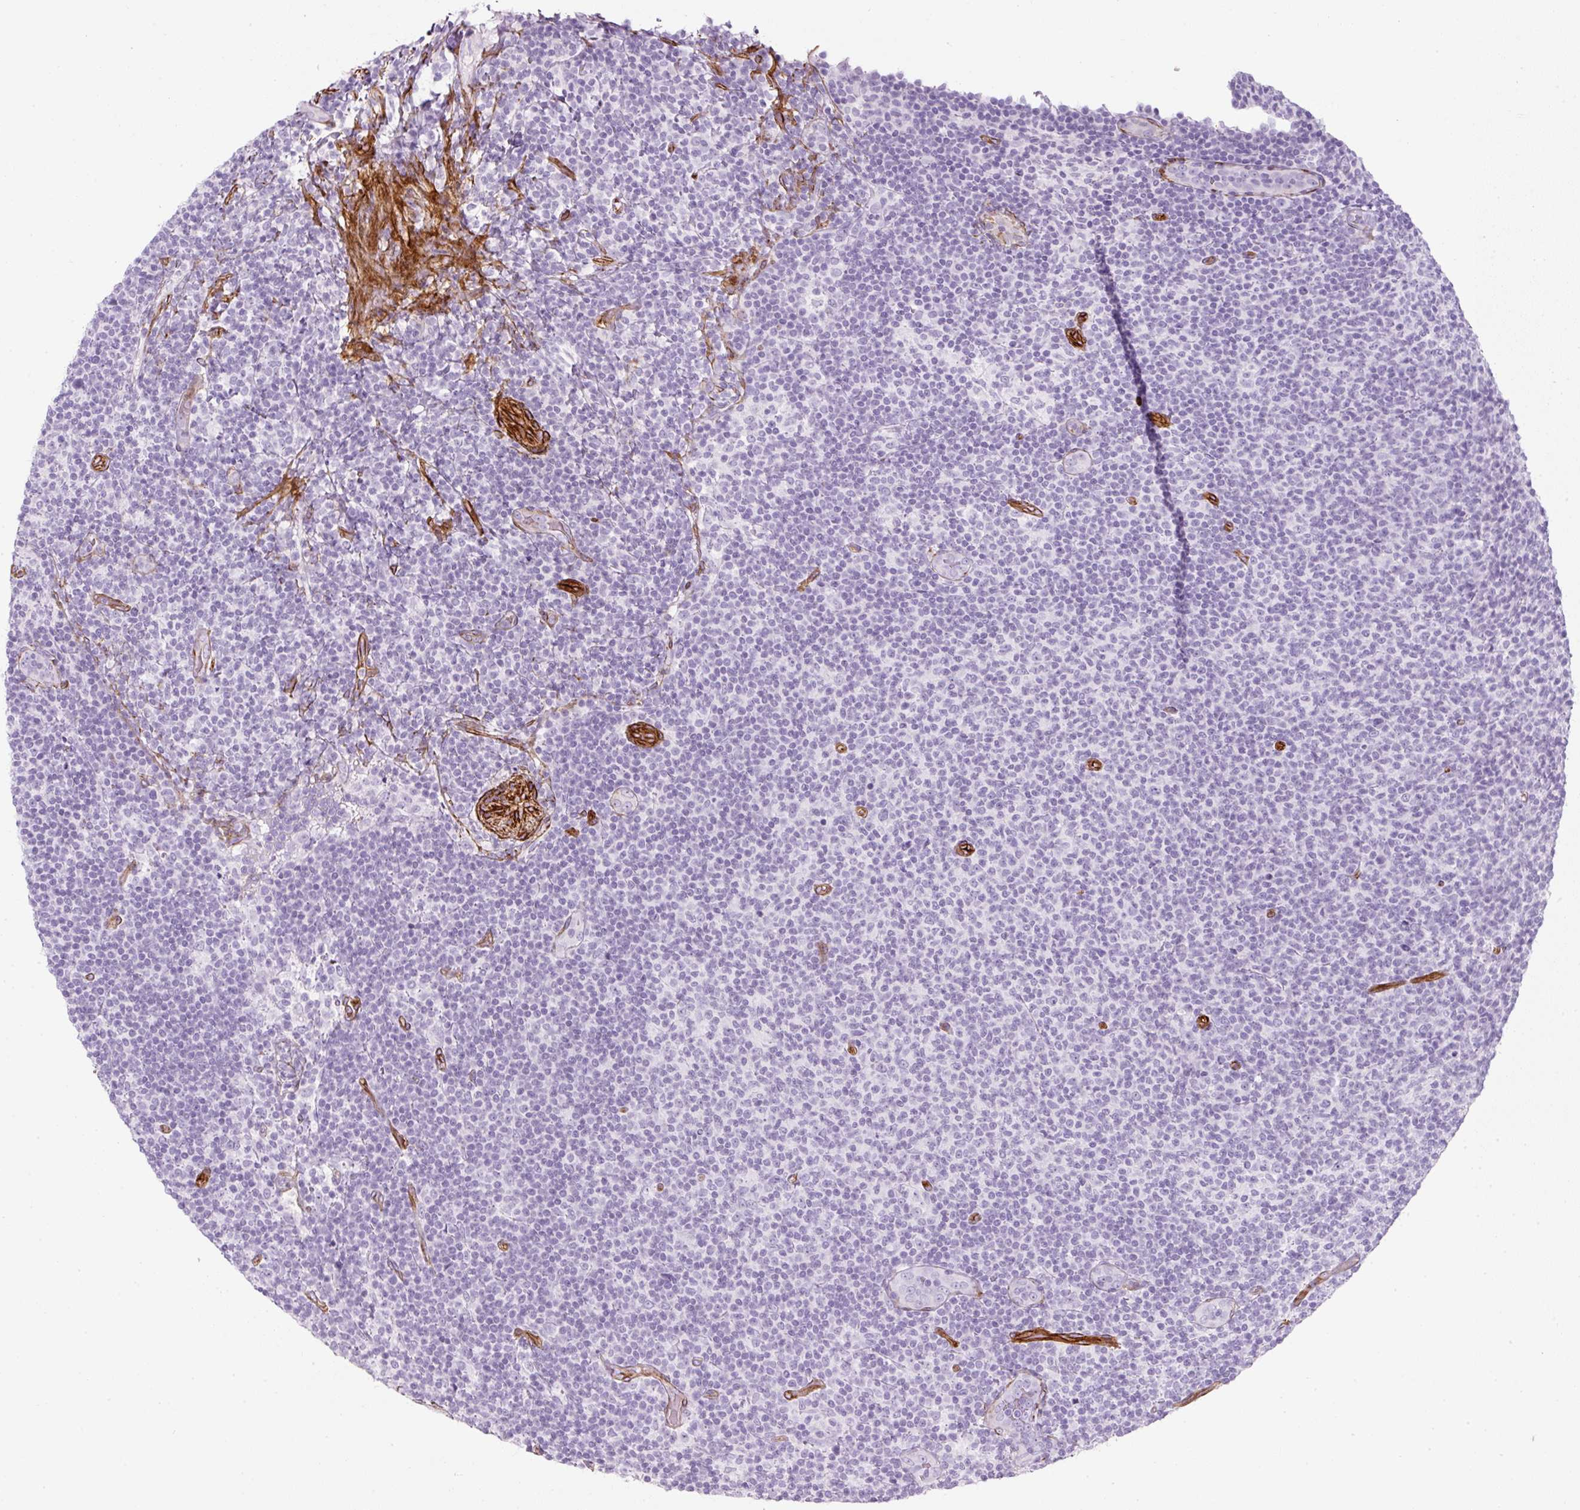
{"staining": {"intensity": "negative", "quantity": "none", "location": "none"}, "tissue": "lymphoma", "cell_type": "Tumor cells", "image_type": "cancer", "snomed": [{"axis": "morphology", "description": "Malignant lymphoma, non-Hodgkin's type, Low grade"}, {"axis": "topography", "description": "Lymph node"}], "caption": "Histopathology image shows no protein positivity in tumor cells of malignant lymphoma, non-Hodgkin's type (low-grade) tissue.", "gene": "CAVIN3", "patient": {"sex": "male", "age": 66}}